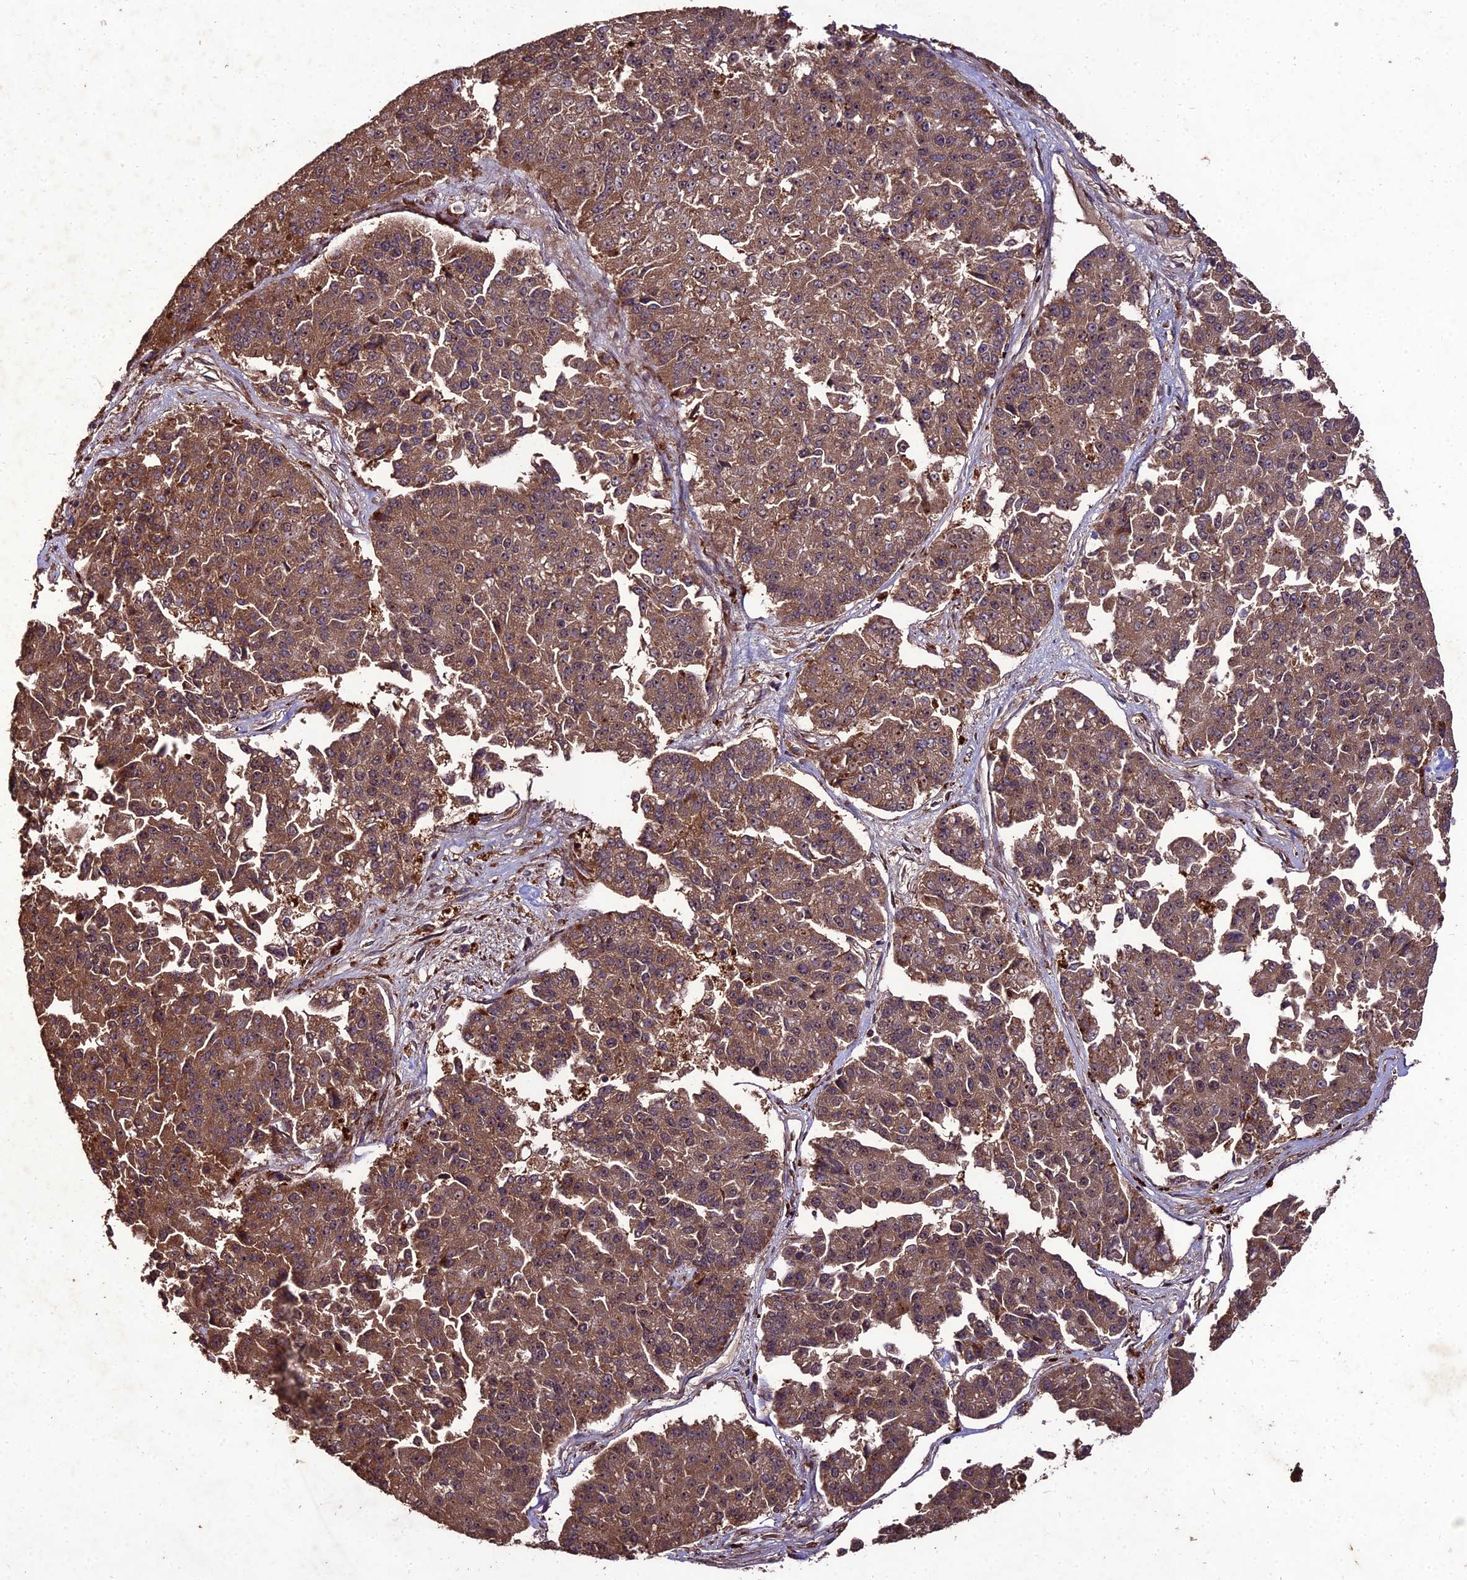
{"staining": {"intensity": "moderate", "quantity": ">75%", "location": "cytoplasmic/membranous,nuclear"}, "tissue": "pancreatic cancer", "cell_type": "Tumor cells", "image_type": "cancer", "snomed": [{"axis": "morphology", "description": "Adenocarcinoma, NOS"}, {"axis": "topography", "description": "Pancreas"}], "caption": "Immunohistochemistry (IHC) micrograph of neoplastic tissue: adenocarcinoma (pancreatic) stained using immunohistochemistry (IHC) shows medium levels of moderate protein expression localized specifically in the cytoplasmic/membranous and nuclear of tumor cells, appearing as a cytoplasmic/membranous and nuclear brown color.", "gene": "ZNF766", "patient": {"sex": "male", "age": 50}}